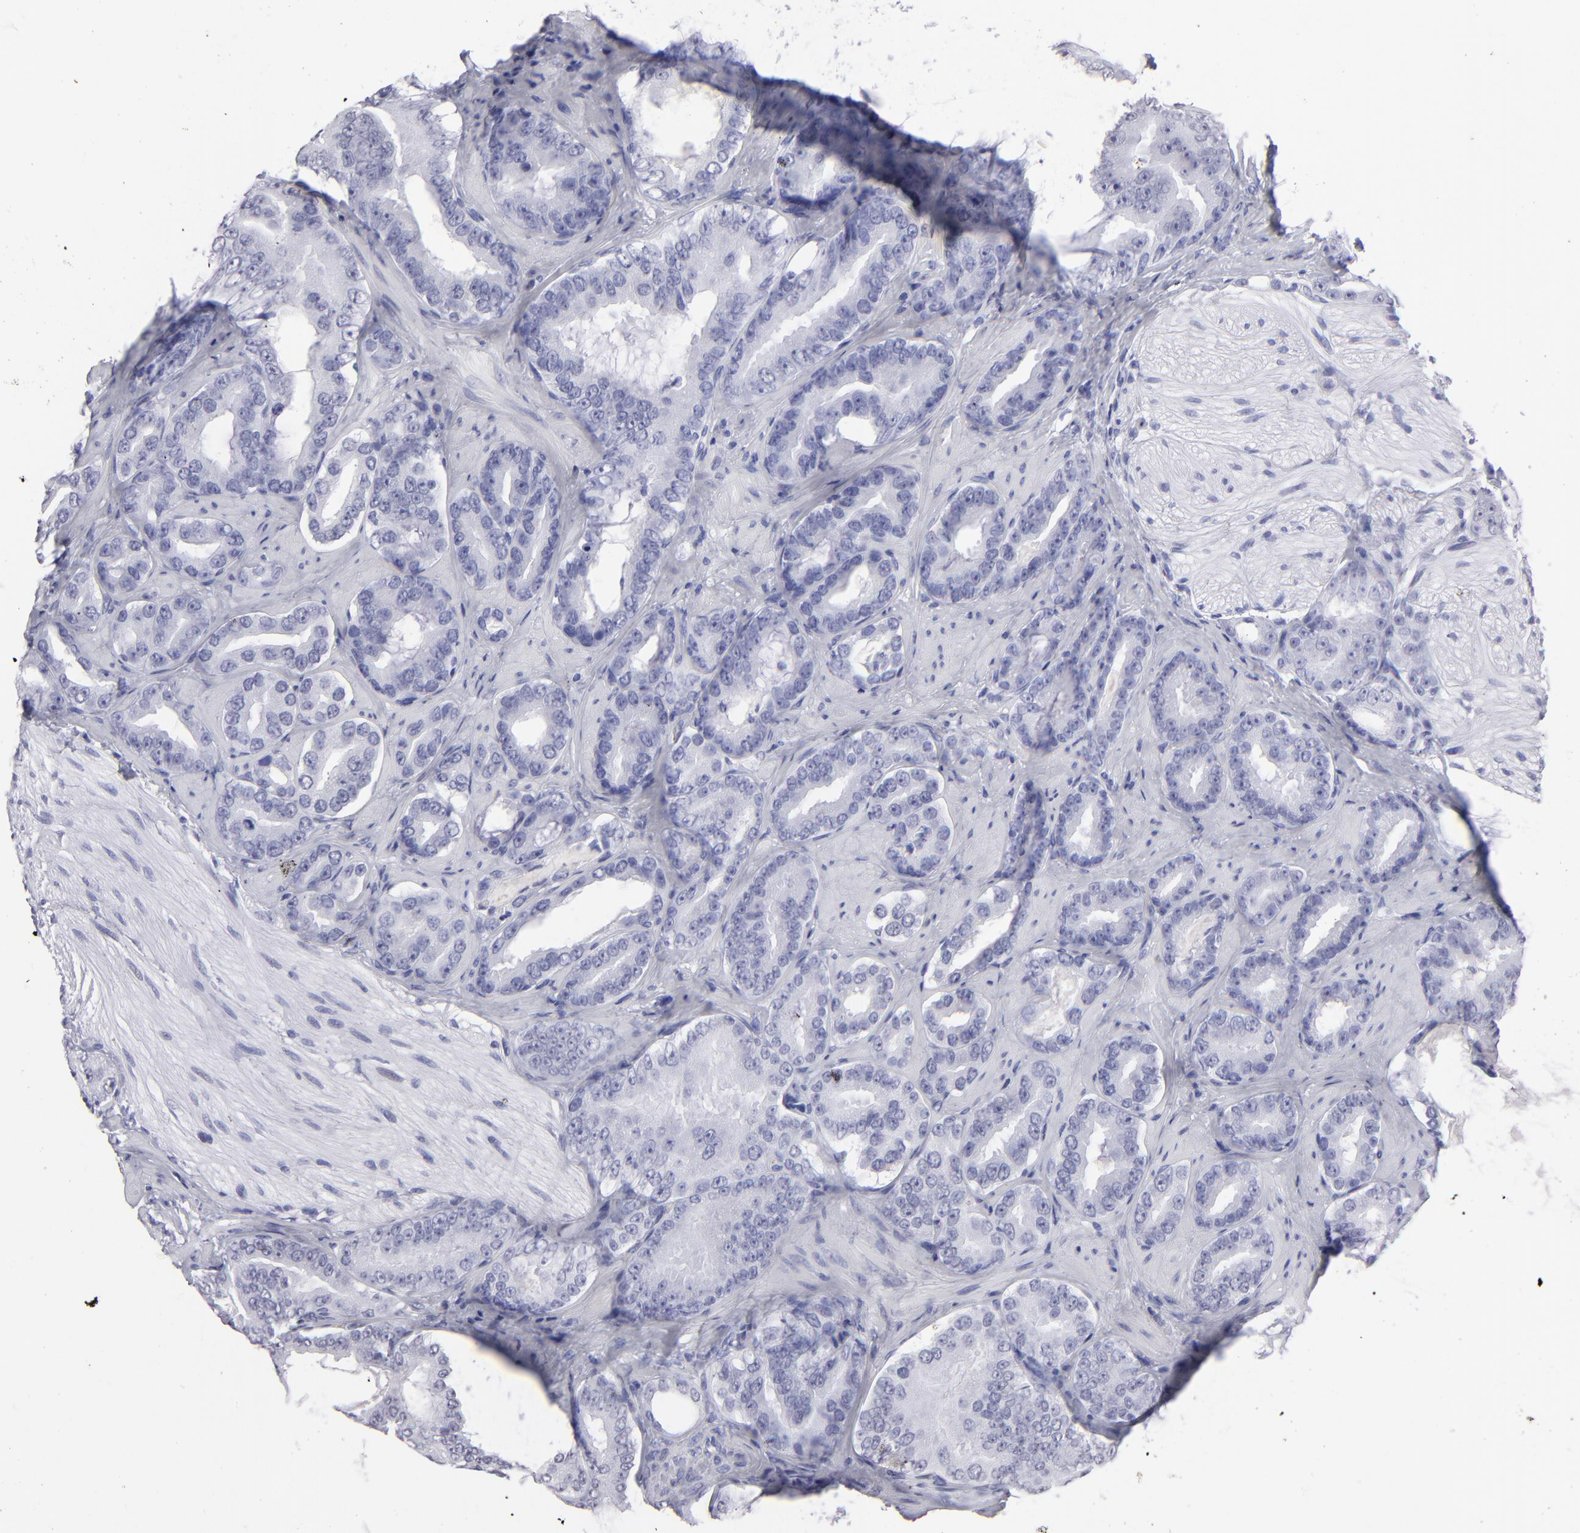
{"staining": {"intensity": "negative", "quantity": "none", "location": "none"}, "tissue": "prostate cancer", "cell_type": "Tumor cells", "image_type": "cancer", "snomed": [{"axis": "morphology", "description": "Adenocarcinoma, Low grade"}, {"axis": "topography", "description": "Prostate"}], "caption": "DAB (3,3'-diaminobenzidine) immunohistochemical staining of human low-grade adenocarcinoma (prostate) shows no significant expression in tumor cells.", "gene": "ALDOB", "patient": {"sex": "male", "age": 59}}